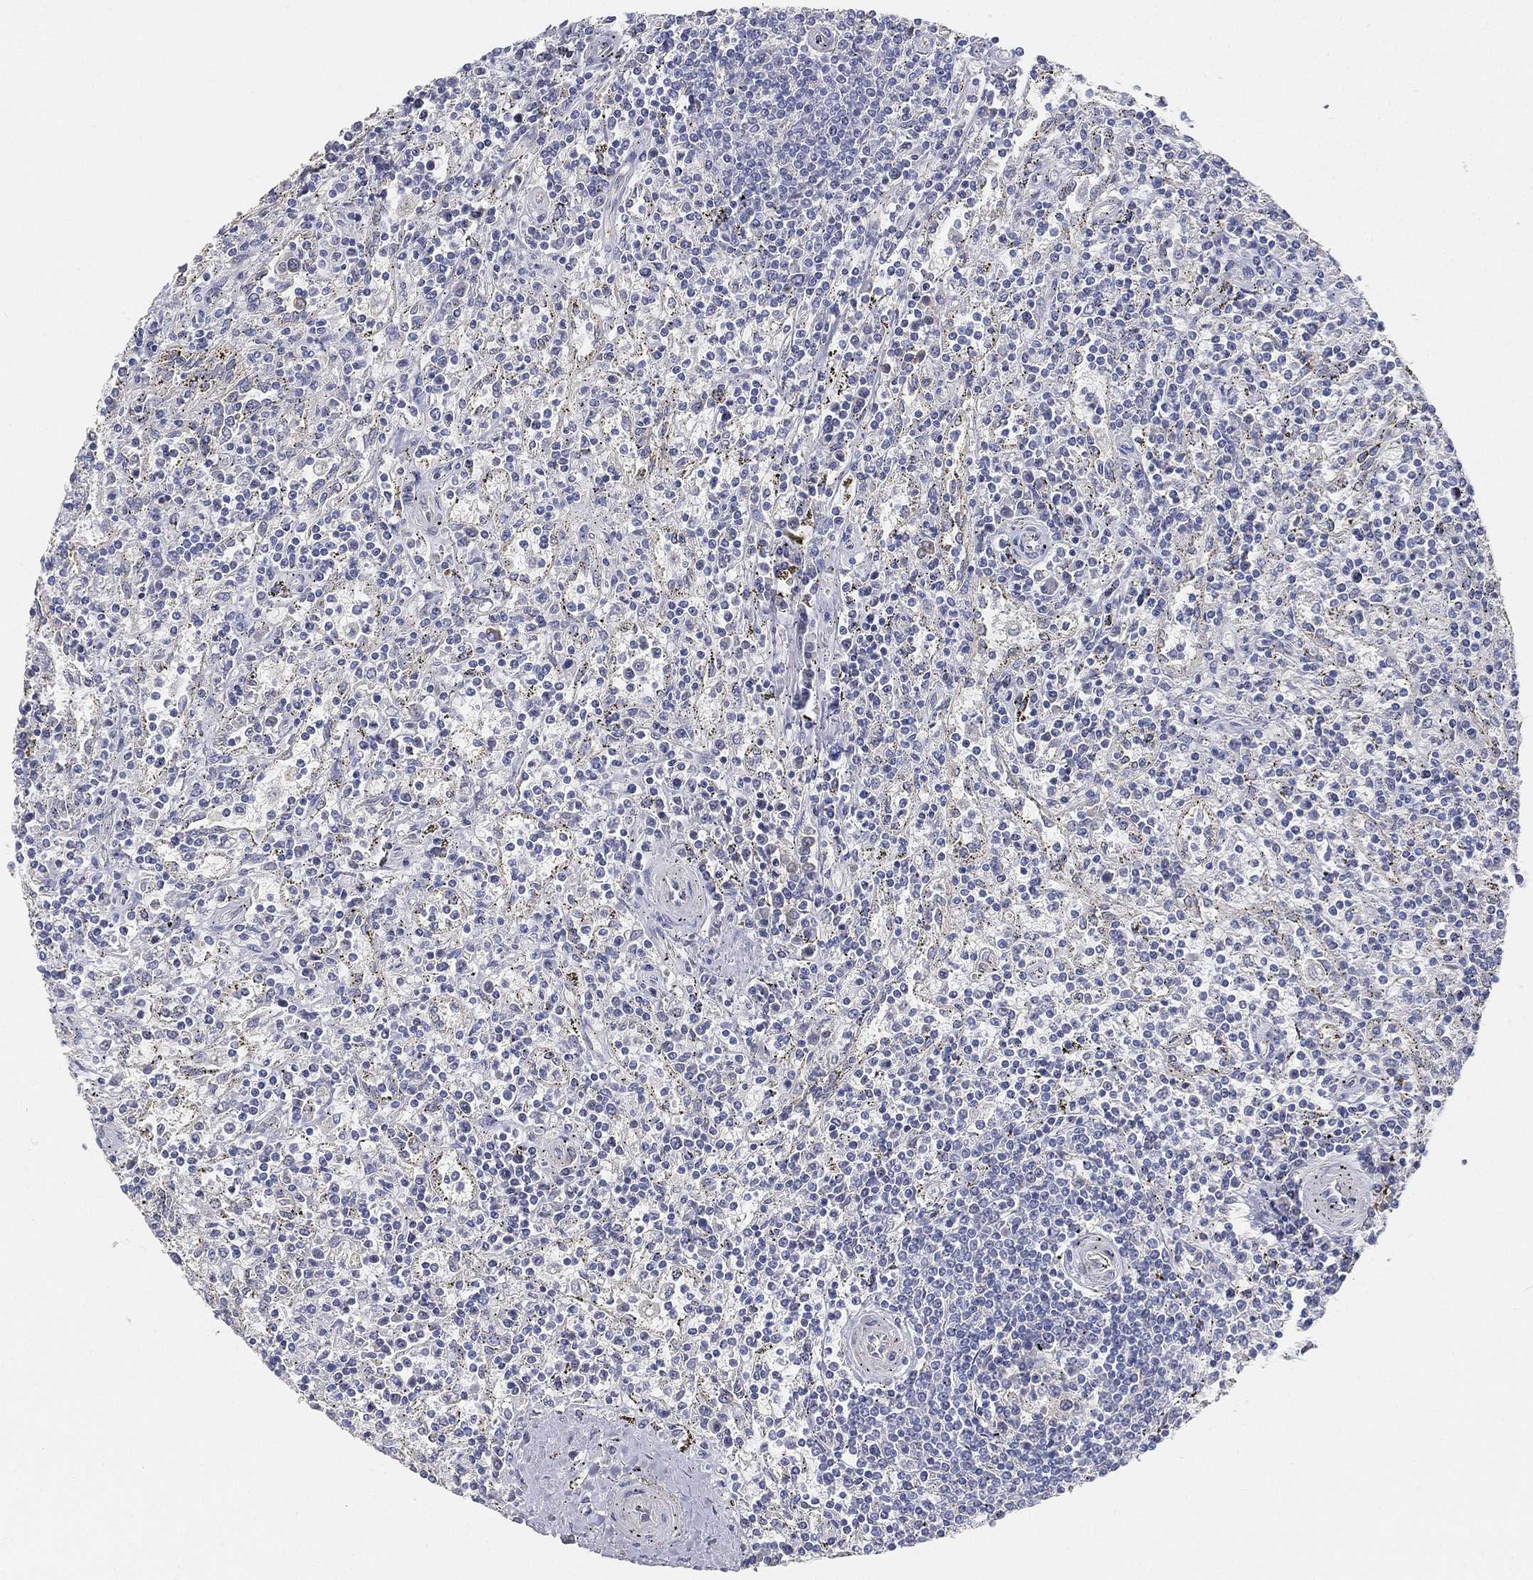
{"staining": {"intensity": "negative", "quantity": "none", "location": "none"}, "tissue": "lymphoma", "cell_type": "Tumor cells", "image_type": "cancer", "snomed": [{"axis": "morphology", "description": "Malignant lymphoma, non-Hodgkin's type, Low grade"}, {"axis": "topography", "description": "Spleen"}], "caption": "High power microscopy micrograph of an IHC micrograph of malignant lymphoma, non-Hodgkin's type (low-grade), revealing no significant positivity in tumor cells.", "gene": "TMEM25", "patient": {"sex": "male", "age": 62}}